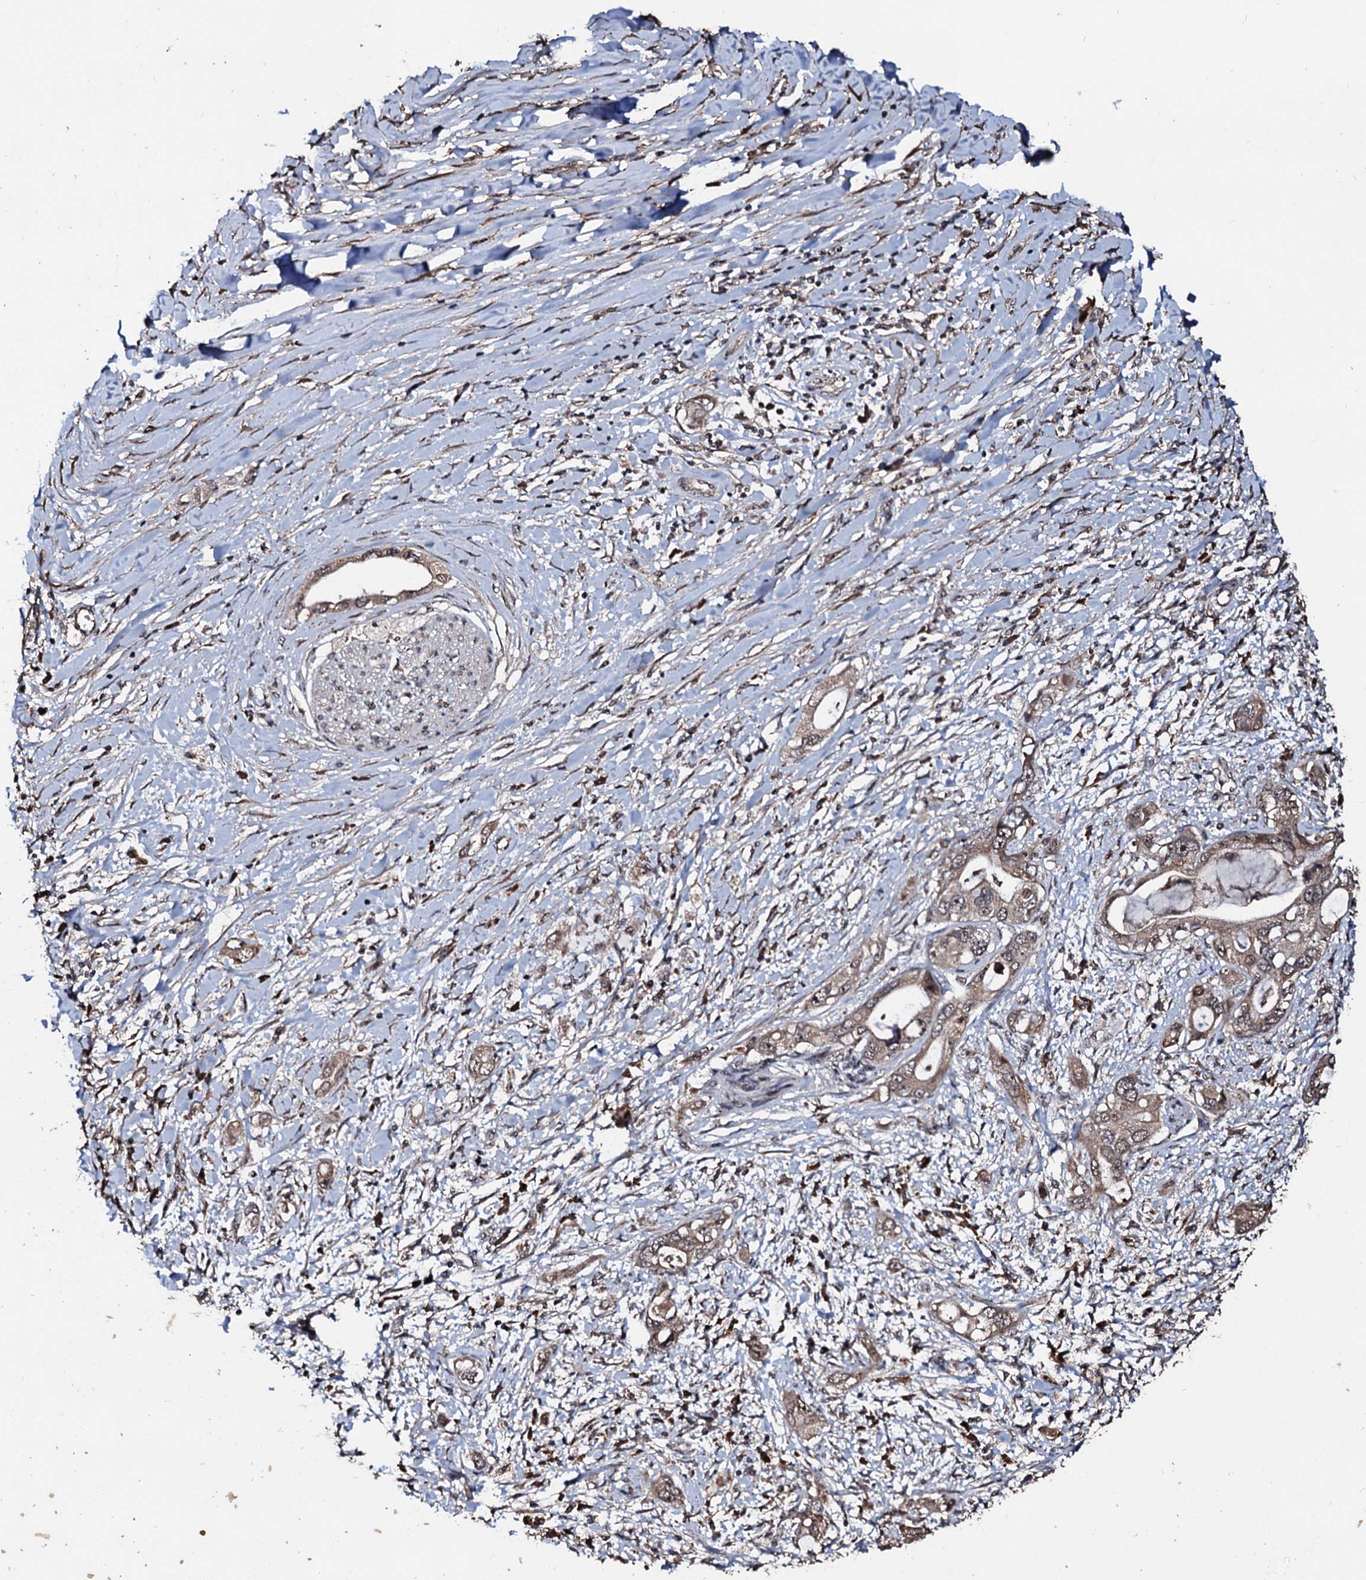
{"staining": {"intensity": "weak", "quantity": ">75%", "location": "cytoplasmic/membranous"}, "tissue": "pancreatic cancer", "cell_type": "Tumor cells", "image_type": "cancer", "snomed": [{"axis": "morphology", "description": "Inflammation, NOS"}, {"axis": "morphology", "description": "Adenocarcinoma, NOS"}, {"axis": "topography", "description": "Pancreas"}], "caption": "This is an image of immunohistochemistry staining of pancreatic cancer (adenocarcinoma), which shows weak expression in the cytoplasmic/membranous of tumor cells.", "gene": "SUPT7L", "patient": {"sex": "female", "age": 56}}